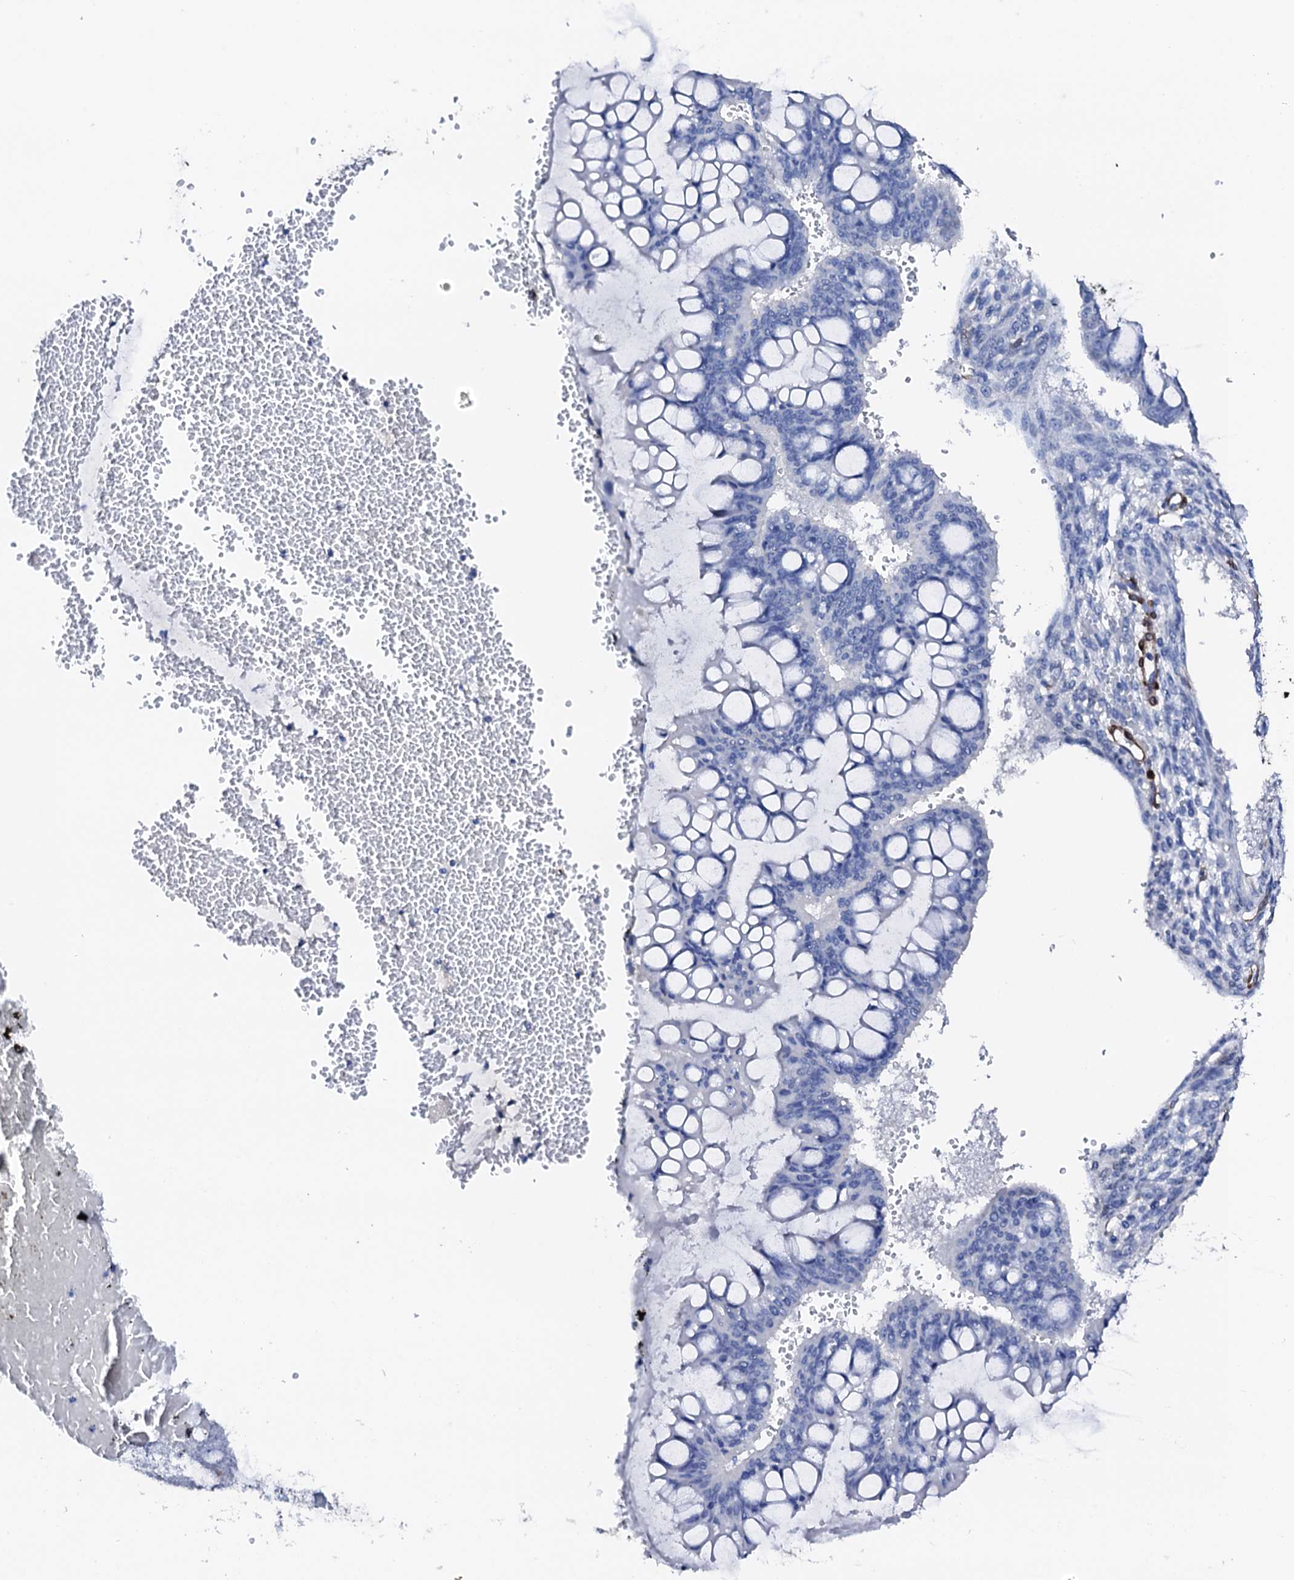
{"staining": {"intensity": "negative", "quantity": "none", "location": "none"}, "tissue": "ovarian cancer", "cell_type": "Tumor cells", "image_type": "cancer", "snomed": [{"axis": "morphology", "description": "Cystadenocarcinoma, mucinous, NOS"}, {"axis": "topography", "description": "Ovary"}], "caption": "Protein analysis of ovarian mucinous cystadenocarcinoma reveals no significant positivity in tumor cells. (Immunohistochemistry (ihc), brightfield microscopy, high magnification).", "gene": "NRIP2", "patient": {"sex": "female", "age": 73}}